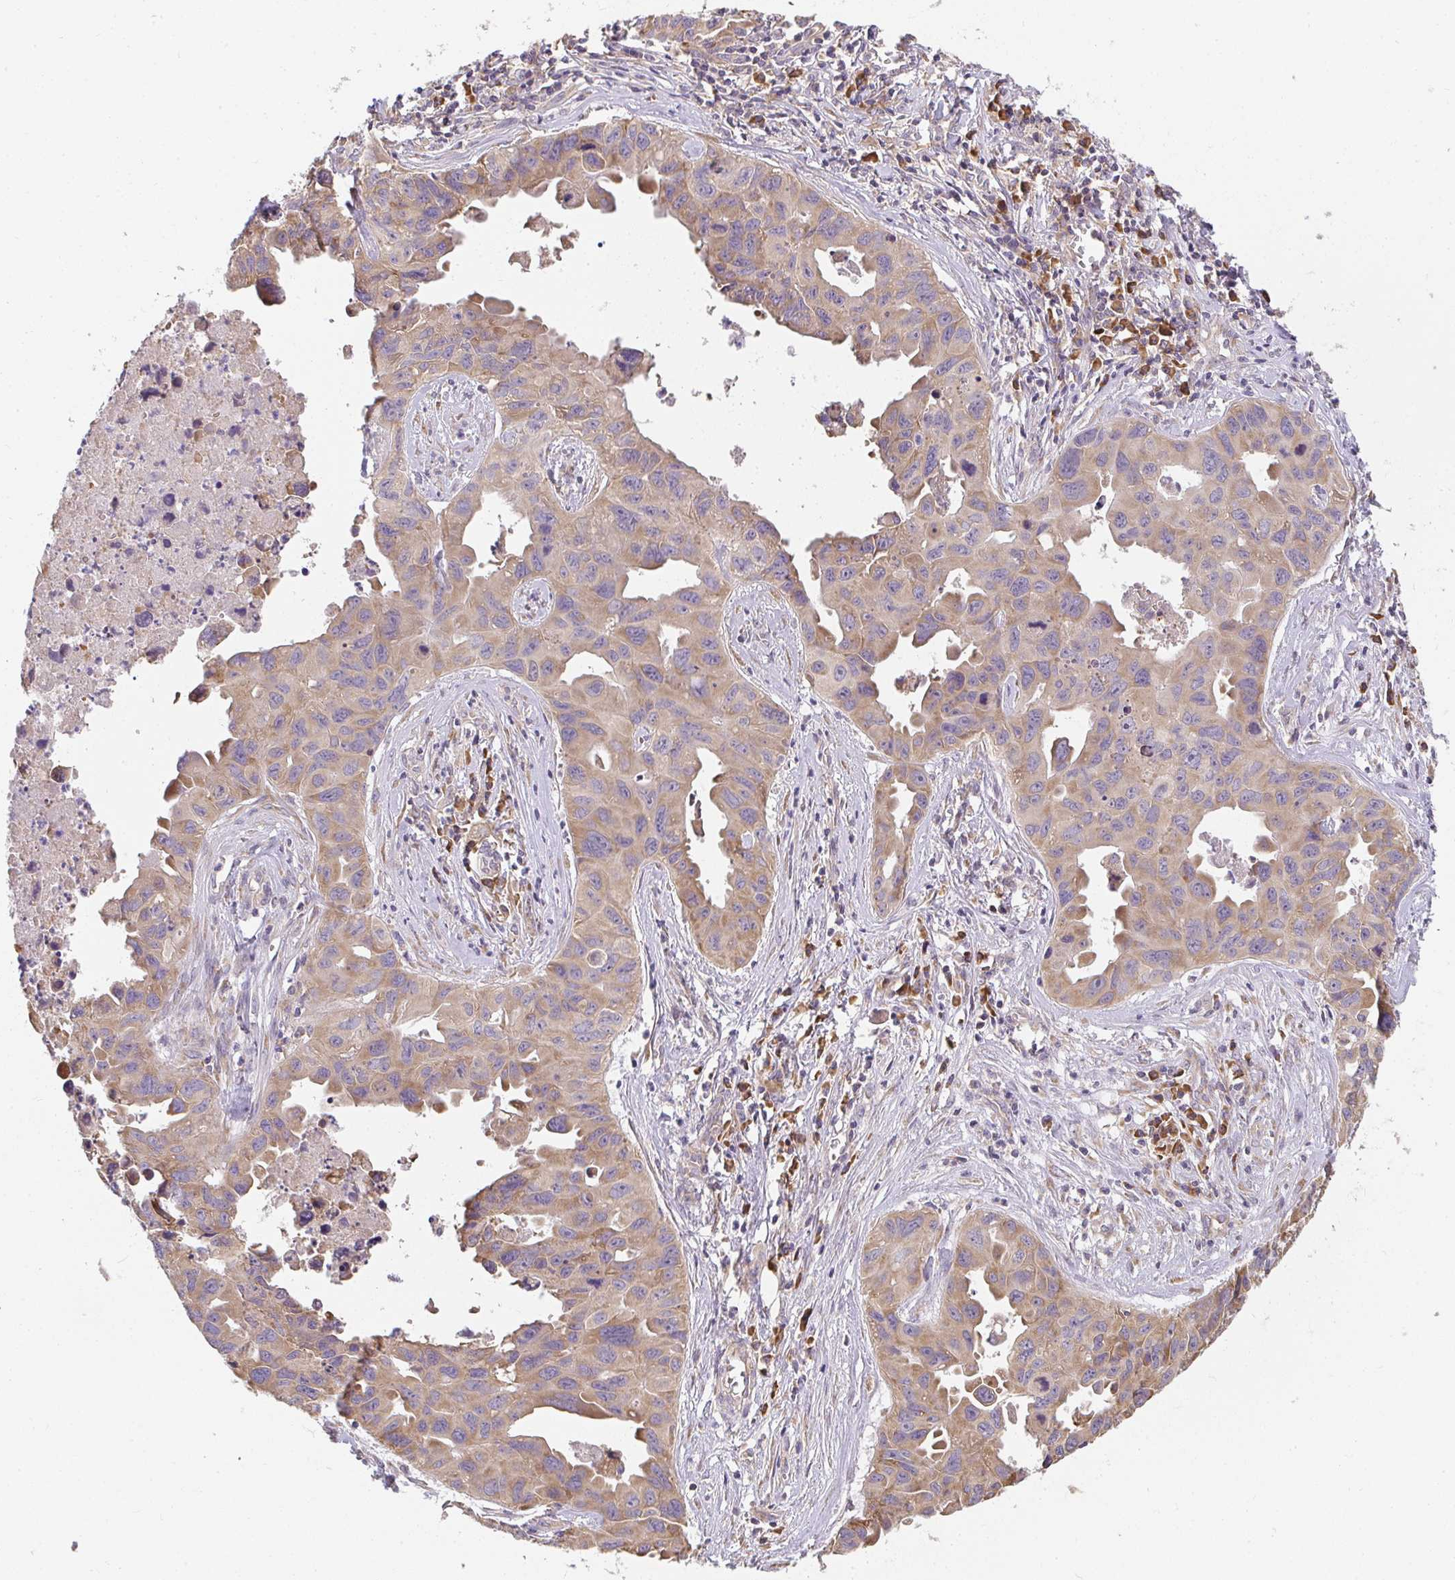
{"staining": {"intensity": "moderate", "quantity": ">75%", "location": "cytoplasmic/membranous"}, "tissue": "lung cancer", "cell_type": "Tumor cells", "image_type": "cancer", "snomed": [{"axis": "morphology", "description": "Adenocarcinoma, NOS"}, {"axis": "topography", "description": "Lymph node"}, {"axis": "topography", "description": "Lung"}], "caption": "Immunohistochemistry (IHC) (DAB) staining of human lung cancer displays moderate cytoplasmic/membranous protein expression in approximately >75% of tumor cells.", "gene": "SLC35B3", "patient": {"sex": "male", "age": 64}}